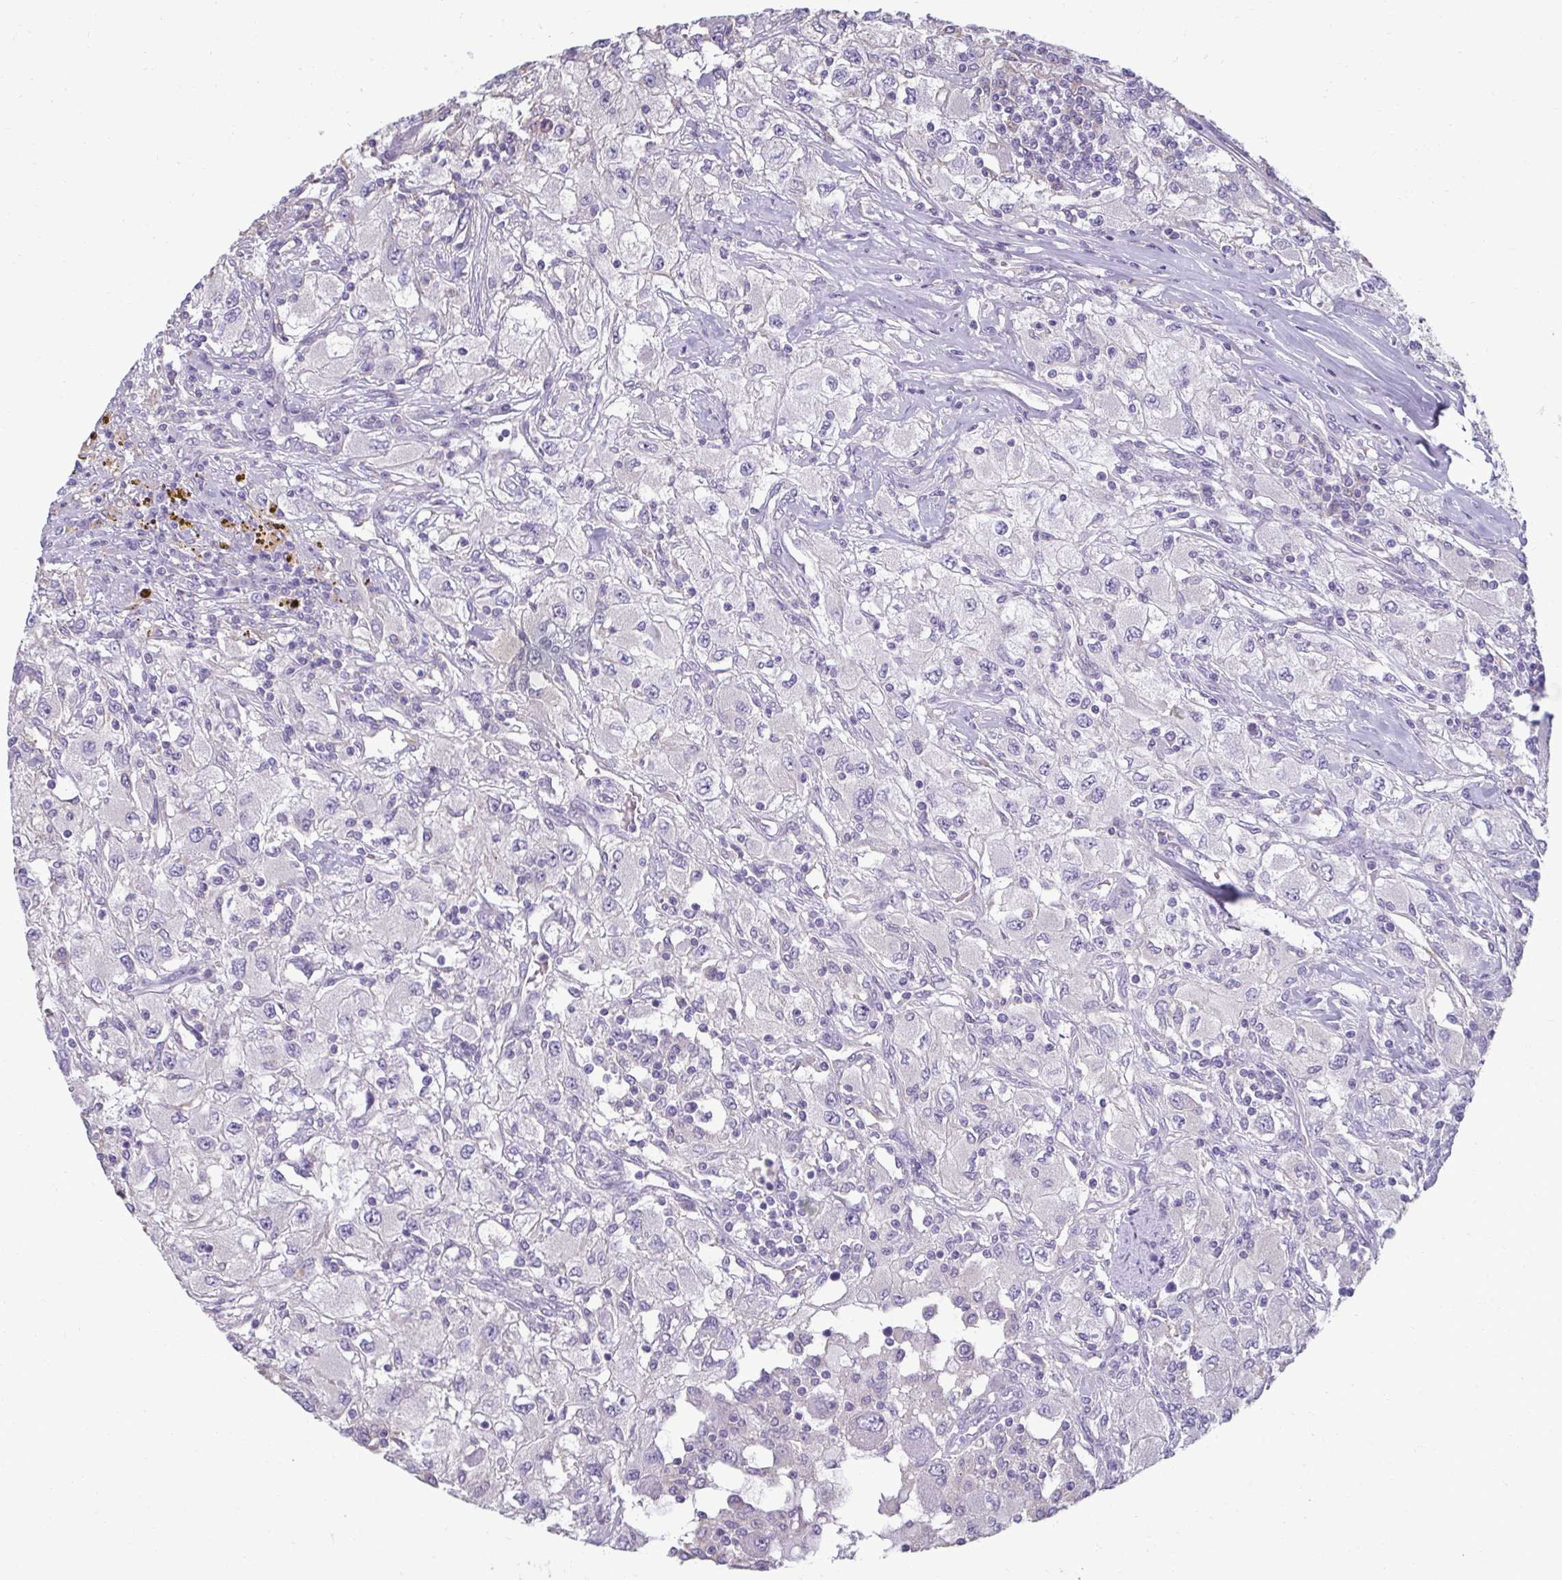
{"staining": {"intensity": "negative", "quantity": "none", "location": "none"}, "tissue": "renal cancer", "cell_type": "Tumor cells", "image_type": "cancer", "snomed": [{"axis": "morphology", "description": "Adenocarcinoma, NOS"}, {"axis": "topography", "description": "Kidney"}], "caption": "The immunohistochemistry (IHC) histopathology image has no significant positivity in tumor cells of renal cancer (adenocarcinoma) tissue. The staining was performed using DAB (3,3'-diaminobenzidine) to visualize the protein expression in brown, while the nuclei were stained in blue with hematoxylin (Magnification: 20x).", "gene": "PDE2A", "patient": {"sex": "female", "age": 67}}